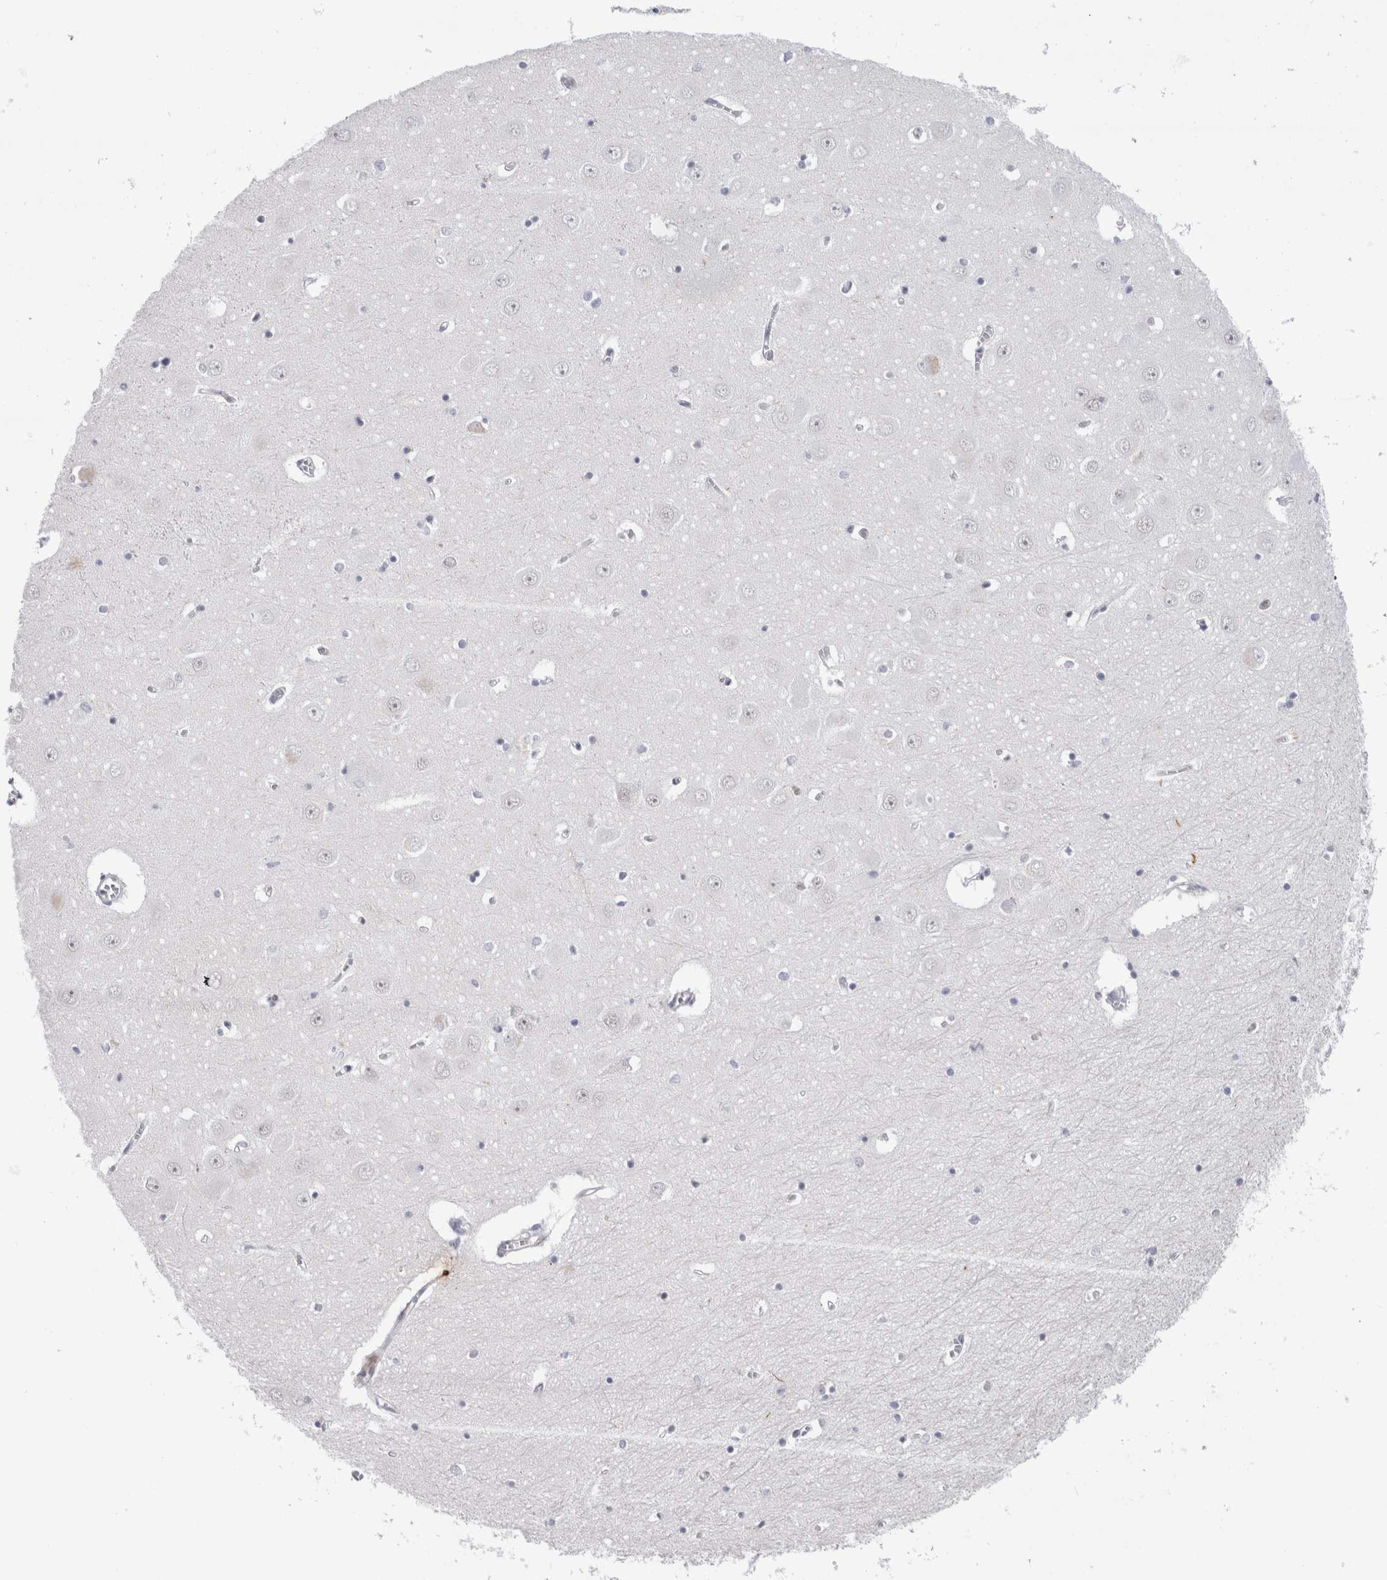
{"staining": {"intensity": "weak", "quantity": "<25%", "location": "nuclear"}, "tissue": "hippocampus", "cell_type": "Glial cells", "image_type": "normal", "snomed": [{"axis": "morphology", "description": "Normal tissue, NOS"}, {"axis": "topography", "description": "Hippocampus"}], "caption": "Hippocampus was stained to show a protein in brown. There is no significant staining in glial cells. Brightfield microscopy of immunohistochemistry stained with DAB (3,3'-diaminobenzidine) (brown) and hematoxylin (blue), captured at high magnification.", "gene": "RBM6", "patient": {"sex": "male", "age": 70}}